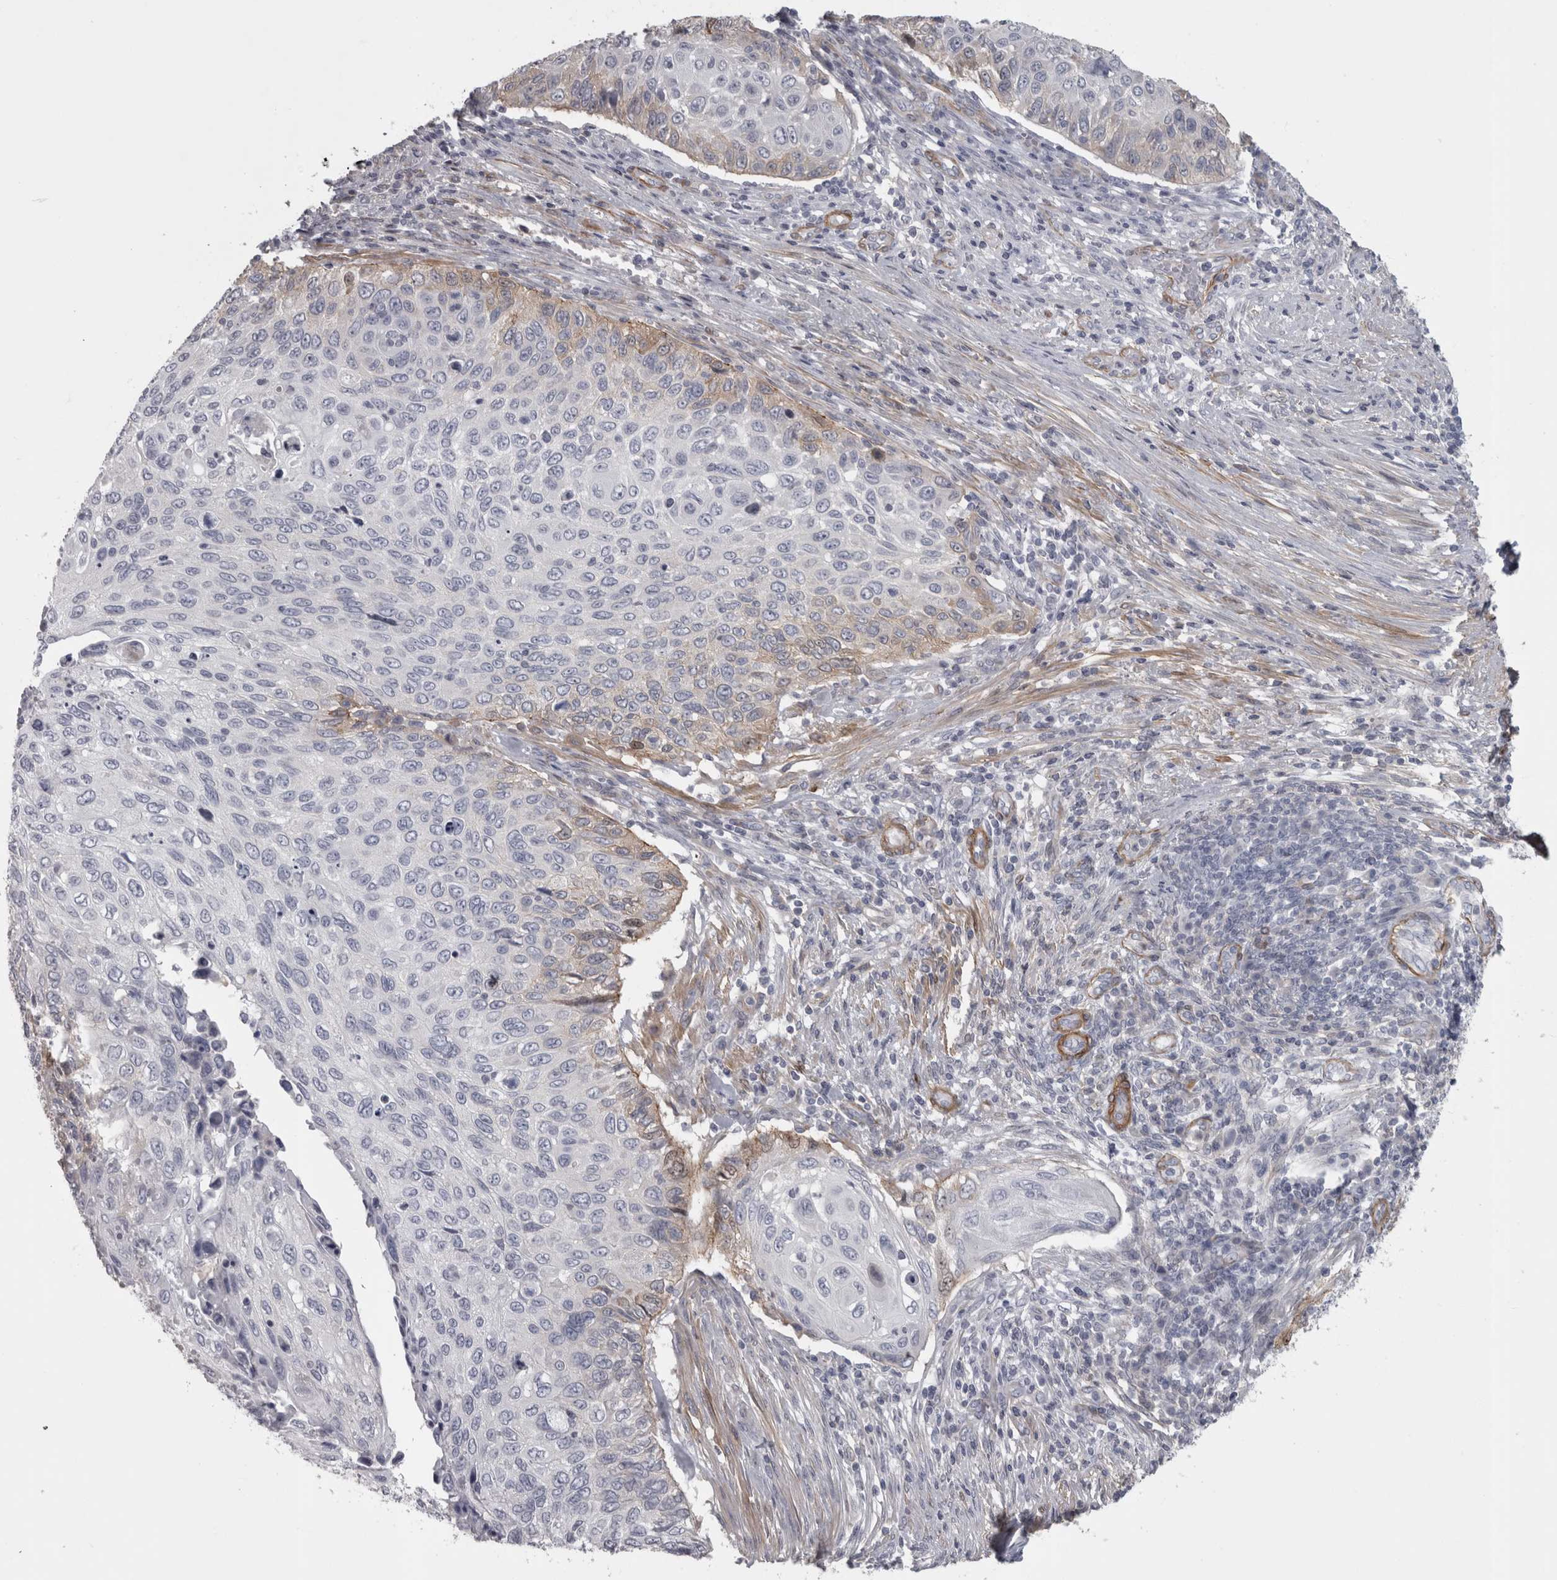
{"staining": {"intensity": "weak", "quantity": "<25%", "location": "cytoplasmic/membranous"}, "tissue": "cervical cancer", "cell_type": "Tumor cells", "image_type": "cancer", "snomed": [{"axis": "morphology", "description": "Squamous cell carcinoma, NOS"}, {"axis": "topography", "description": "Cervix"}], "caption": "Immunohistochemical staining of human squamous cell carcinoma (cervical) demonstrates no significant expression in tumor cells.", "gene": "PPP1R12B", "patient": {"sex": "female", "age": 70}}